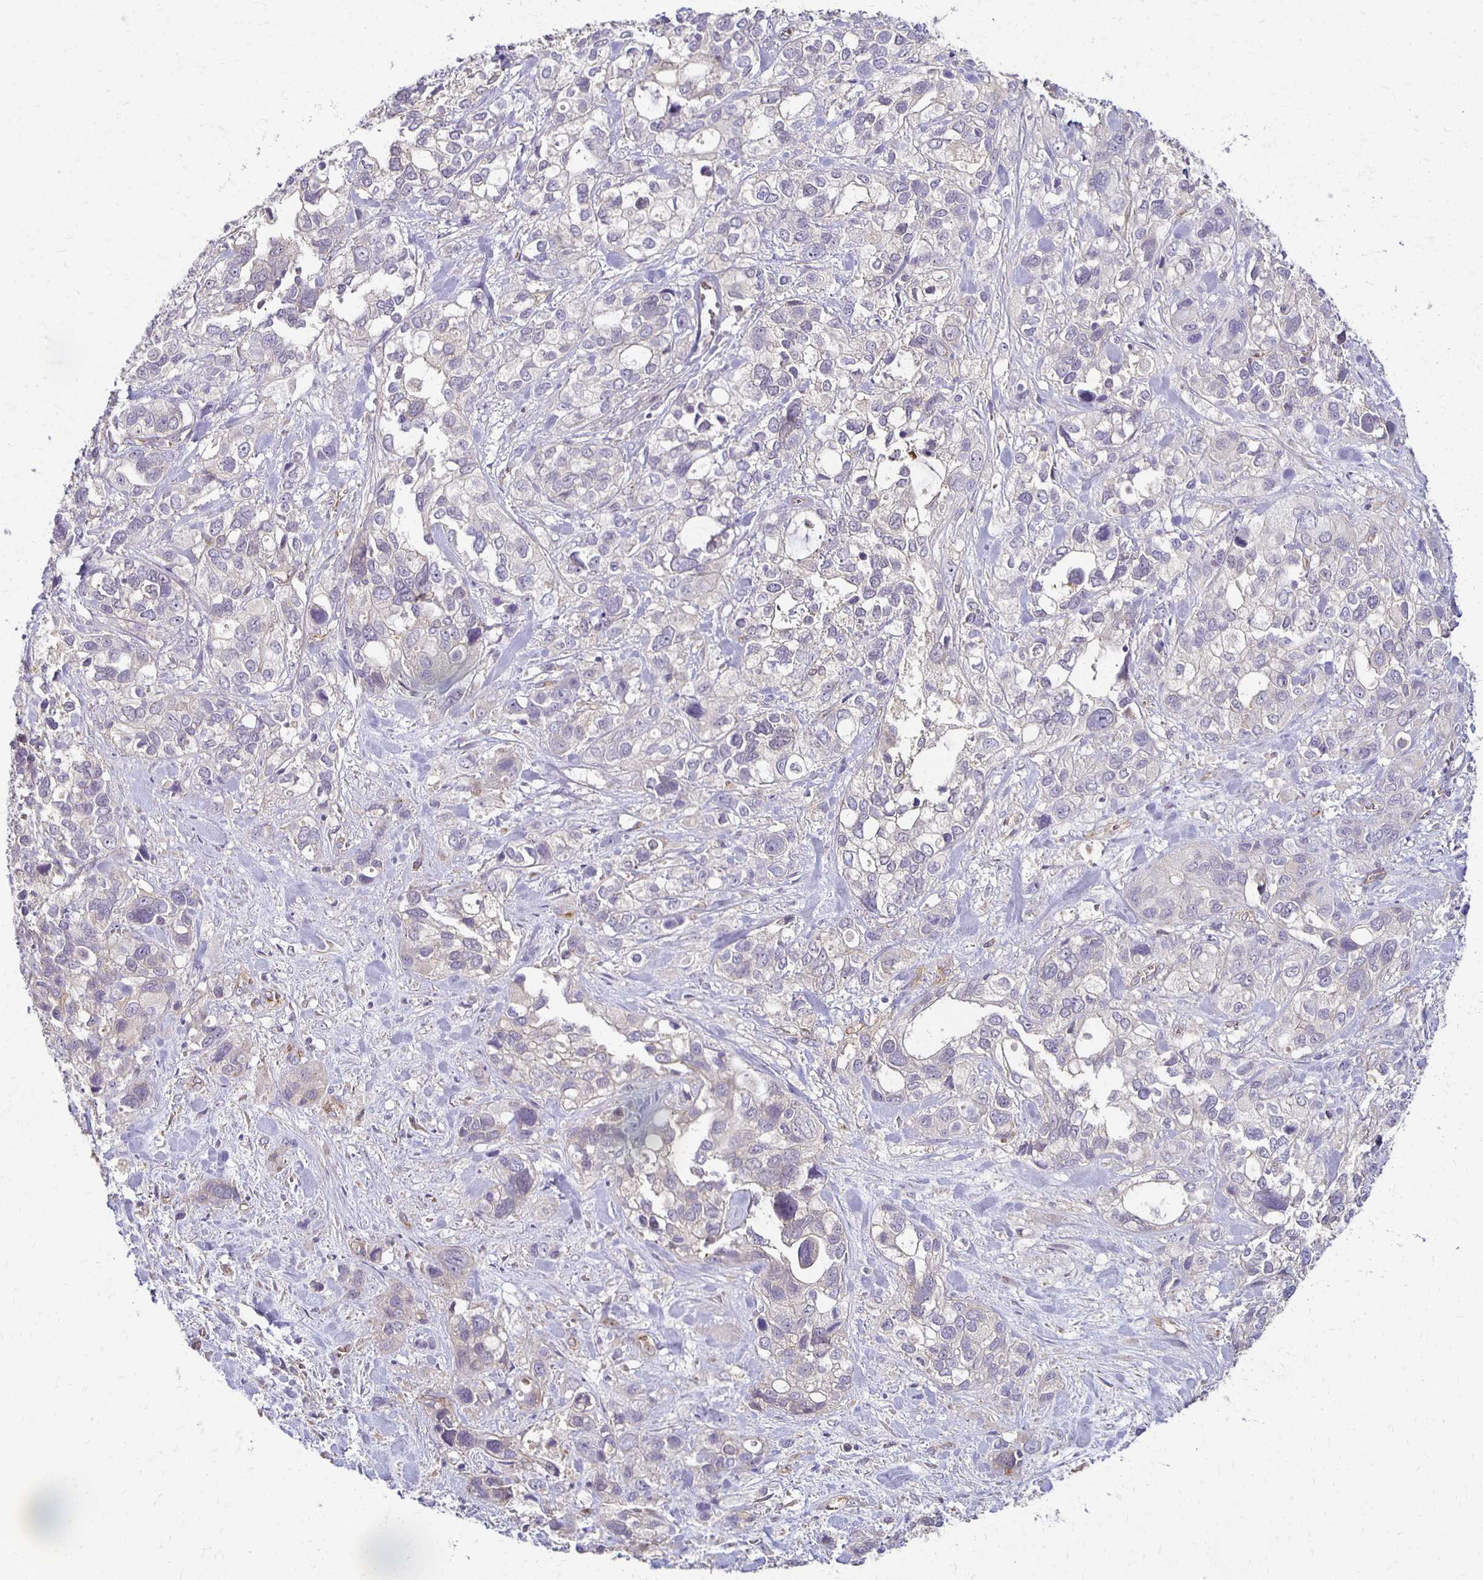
{"staining": {"intensity": "negative", "quantity": "none", "location": "none"}, "tissue": "stomach cancer", "cell_type": "Tumor cells", "image_type": "cancer", "snomed": [{"axis": "morphology", "description": "Adenocarcinoma, NOS"}, {"axis": "topography", "description": "Stomach, upper"}], "caption": "Immunohistochemistry (IHC) image of neoplastic tissue: stomach cancer (adenocarcinoma) stained with DAB reveals no significant protein staining in tumor cells.", "gene": "GPX4", "patient": {"sex": "female", "age": 81}}